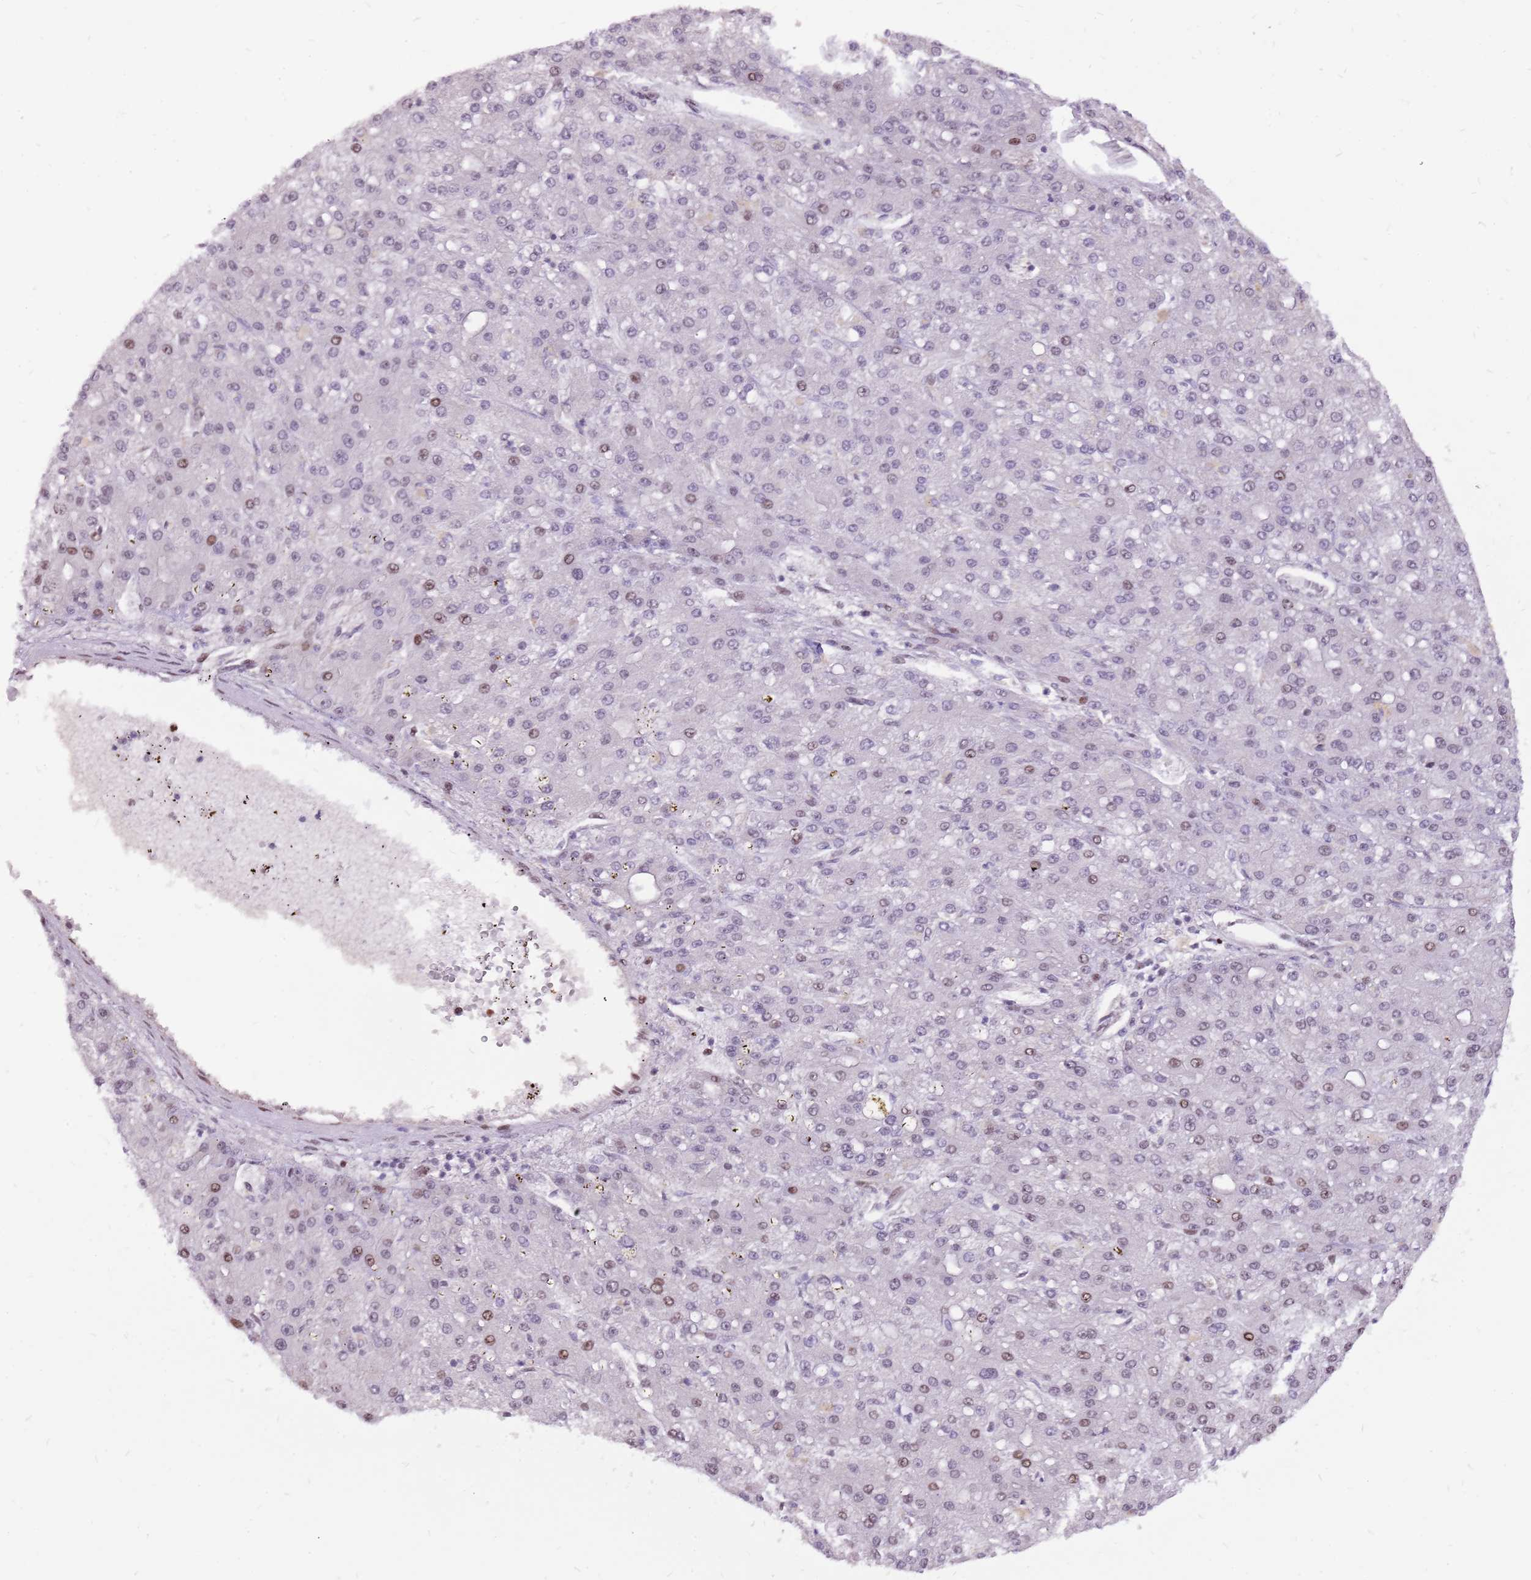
{"staining": {"intensity": "moderate", "quantity": "25%-75%", "location": "nuclear"}, "tissue": "liver cancer", "cell_type": "Tumor cells", "image_type": "cancer", "snomed": [{"axis": "morphology", "description": "Carcinoma, Hepatocellular, NOS"}, {"axis": "topography", "description": "Liver"}], "caption": "Immunohistochemistry (IHC) (DAB) staining of human liver cancer (hepatocellular carcinoma) demonstrates moderate nuclear protein staining in approximately 25%-75% of tumor cells.", "gene": "WASHC4", "patient": {"sex": "male", "age": 67}}